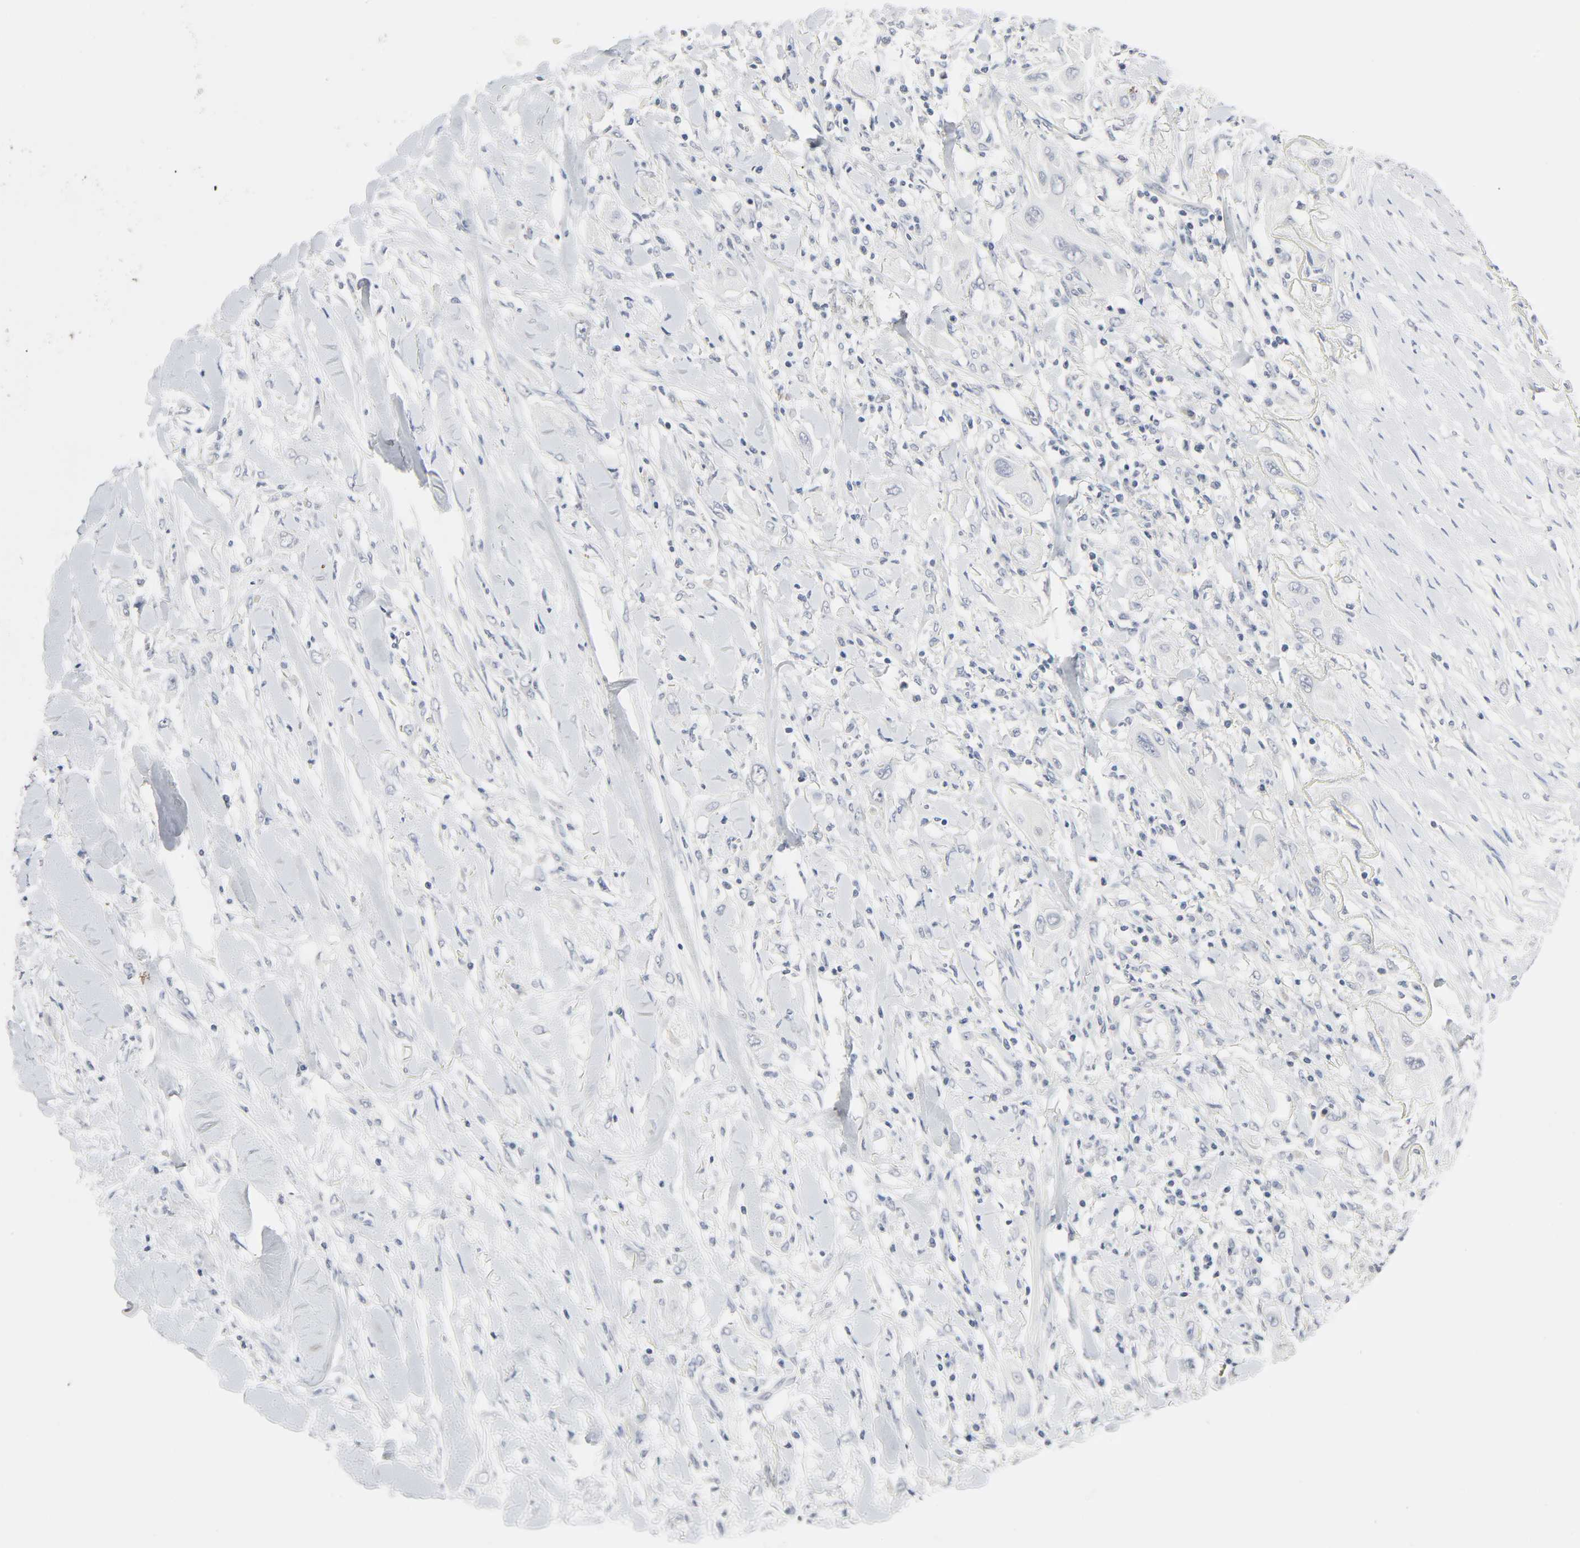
{"staining": {"intensity": "negative", "quantity": "none", "location": "none"}, "tissue": "lung cancer", "cell_type": "Tumor cells", "image_type": "cancer", "snomed": [{"axis": "morphology", "description": "Squamous cell carcinoma, NOS"}, {"axis": "topography", "description": "Lung"}], "caption": "DAB (3,3'-diaminobenzidine) immunohistochemical staining of human lung squamous cell carcinoma reveals no significant staining in tumor cells.", "gene": "CLEC4E", "patient": {"sex": "female", "age": 47}}